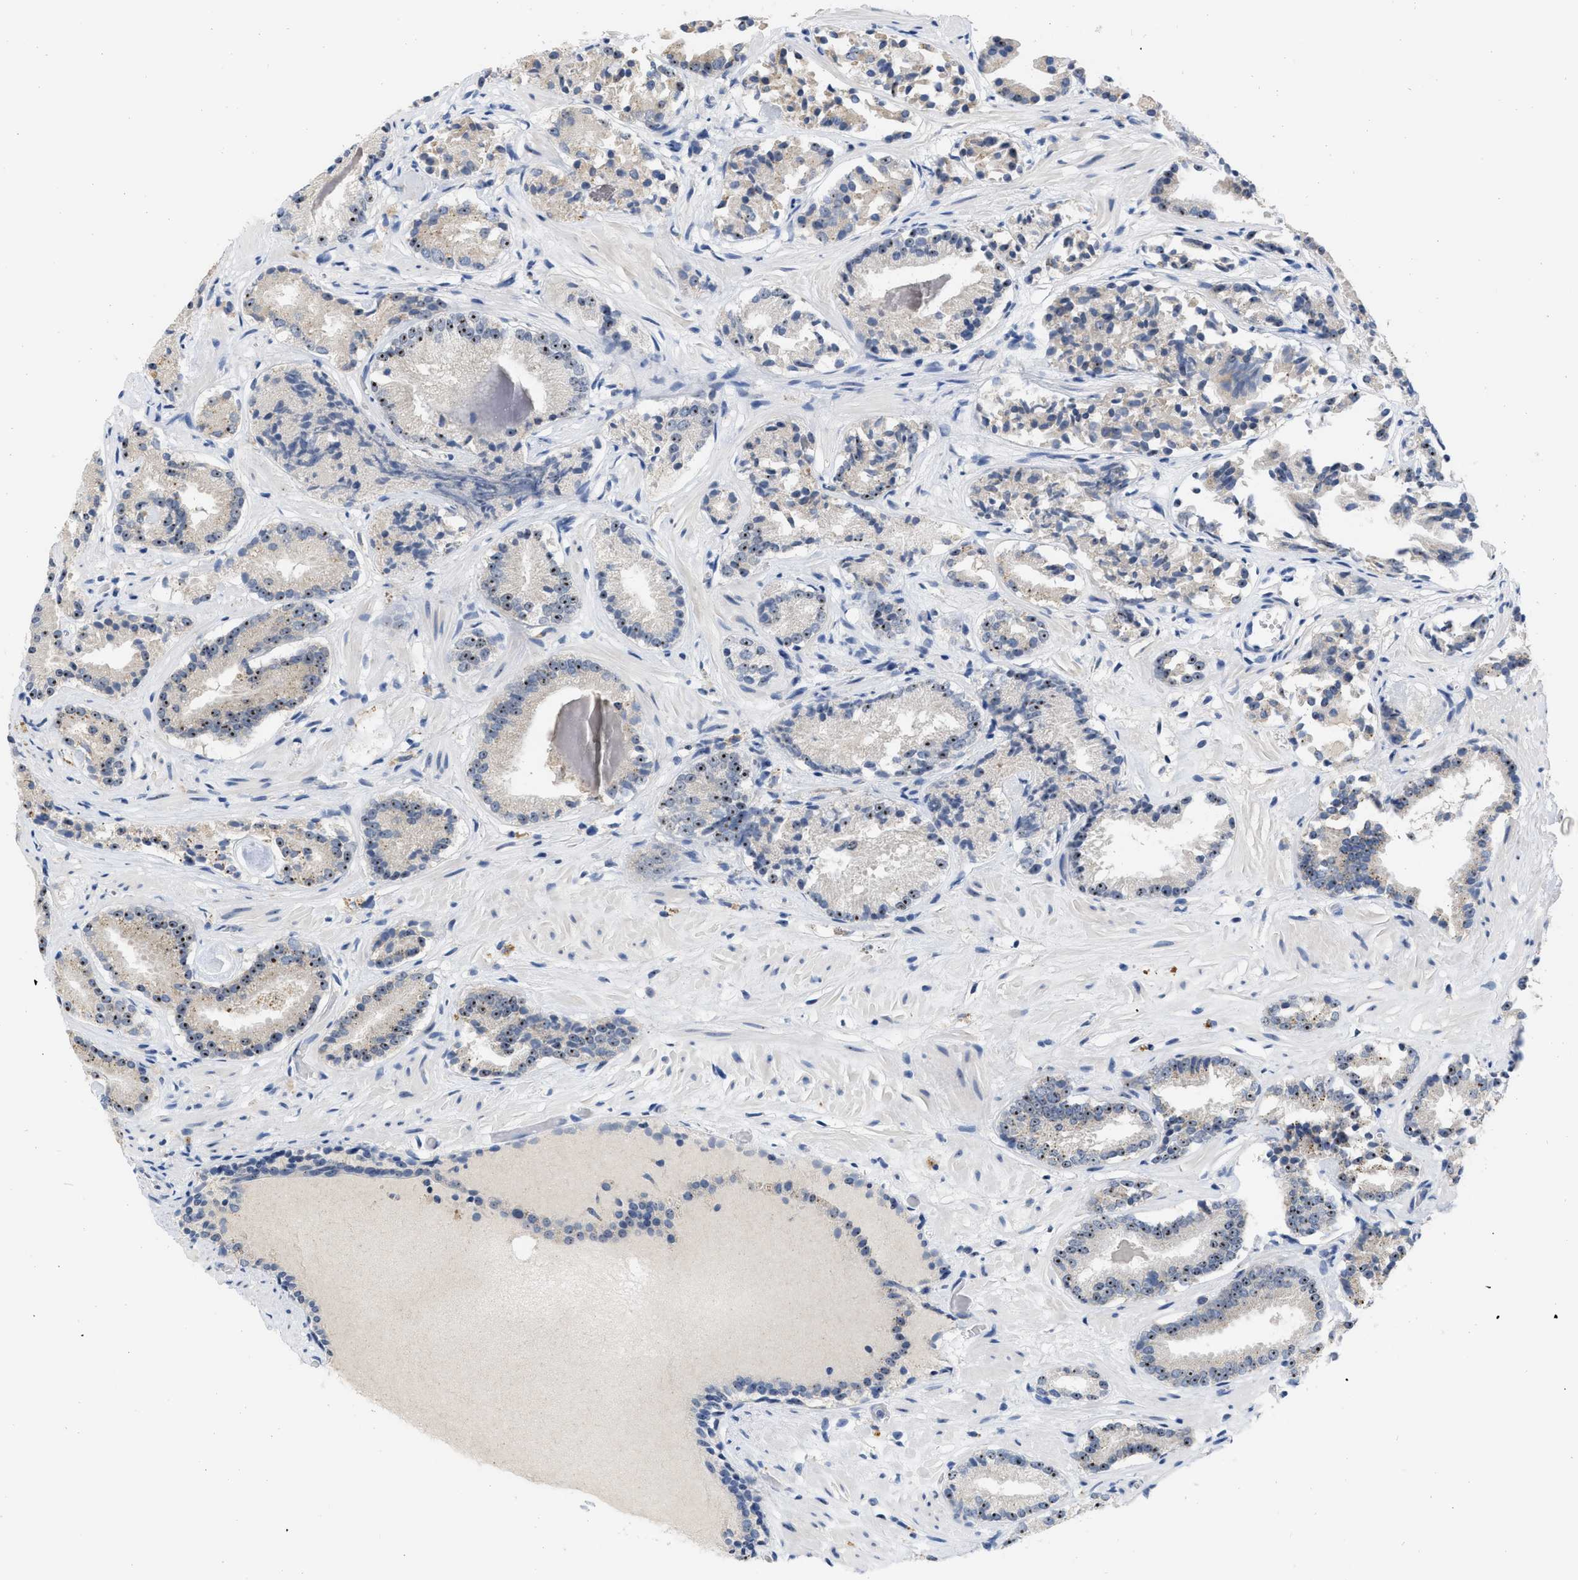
{"staining": {"intensity": "moderate", "quantity": "25%-75%", "location": "nuclear"}, "tissue": "prostate cancer", "cell_type": "Tumor cells", "image_type": "cancer", "snomed": [{"axis": "morphology", "description": "Adenocarcinoma, Low grade"}, {"axis": "topography", "description": "Prostate"}], "caption": "Protein staining of prostate adenocarcinoma (low-grade) tissue displays moderate nuclear staining in approximately 25%-75% of tumor cells. (Stains: DAB (3,3'-diaminobenzidine) in brown, nuclei in blue, Microscopy: brightfield microscopy at high magnification).", "gene": "ELAC2", "patient": {"sex": "male", "age": 51}}